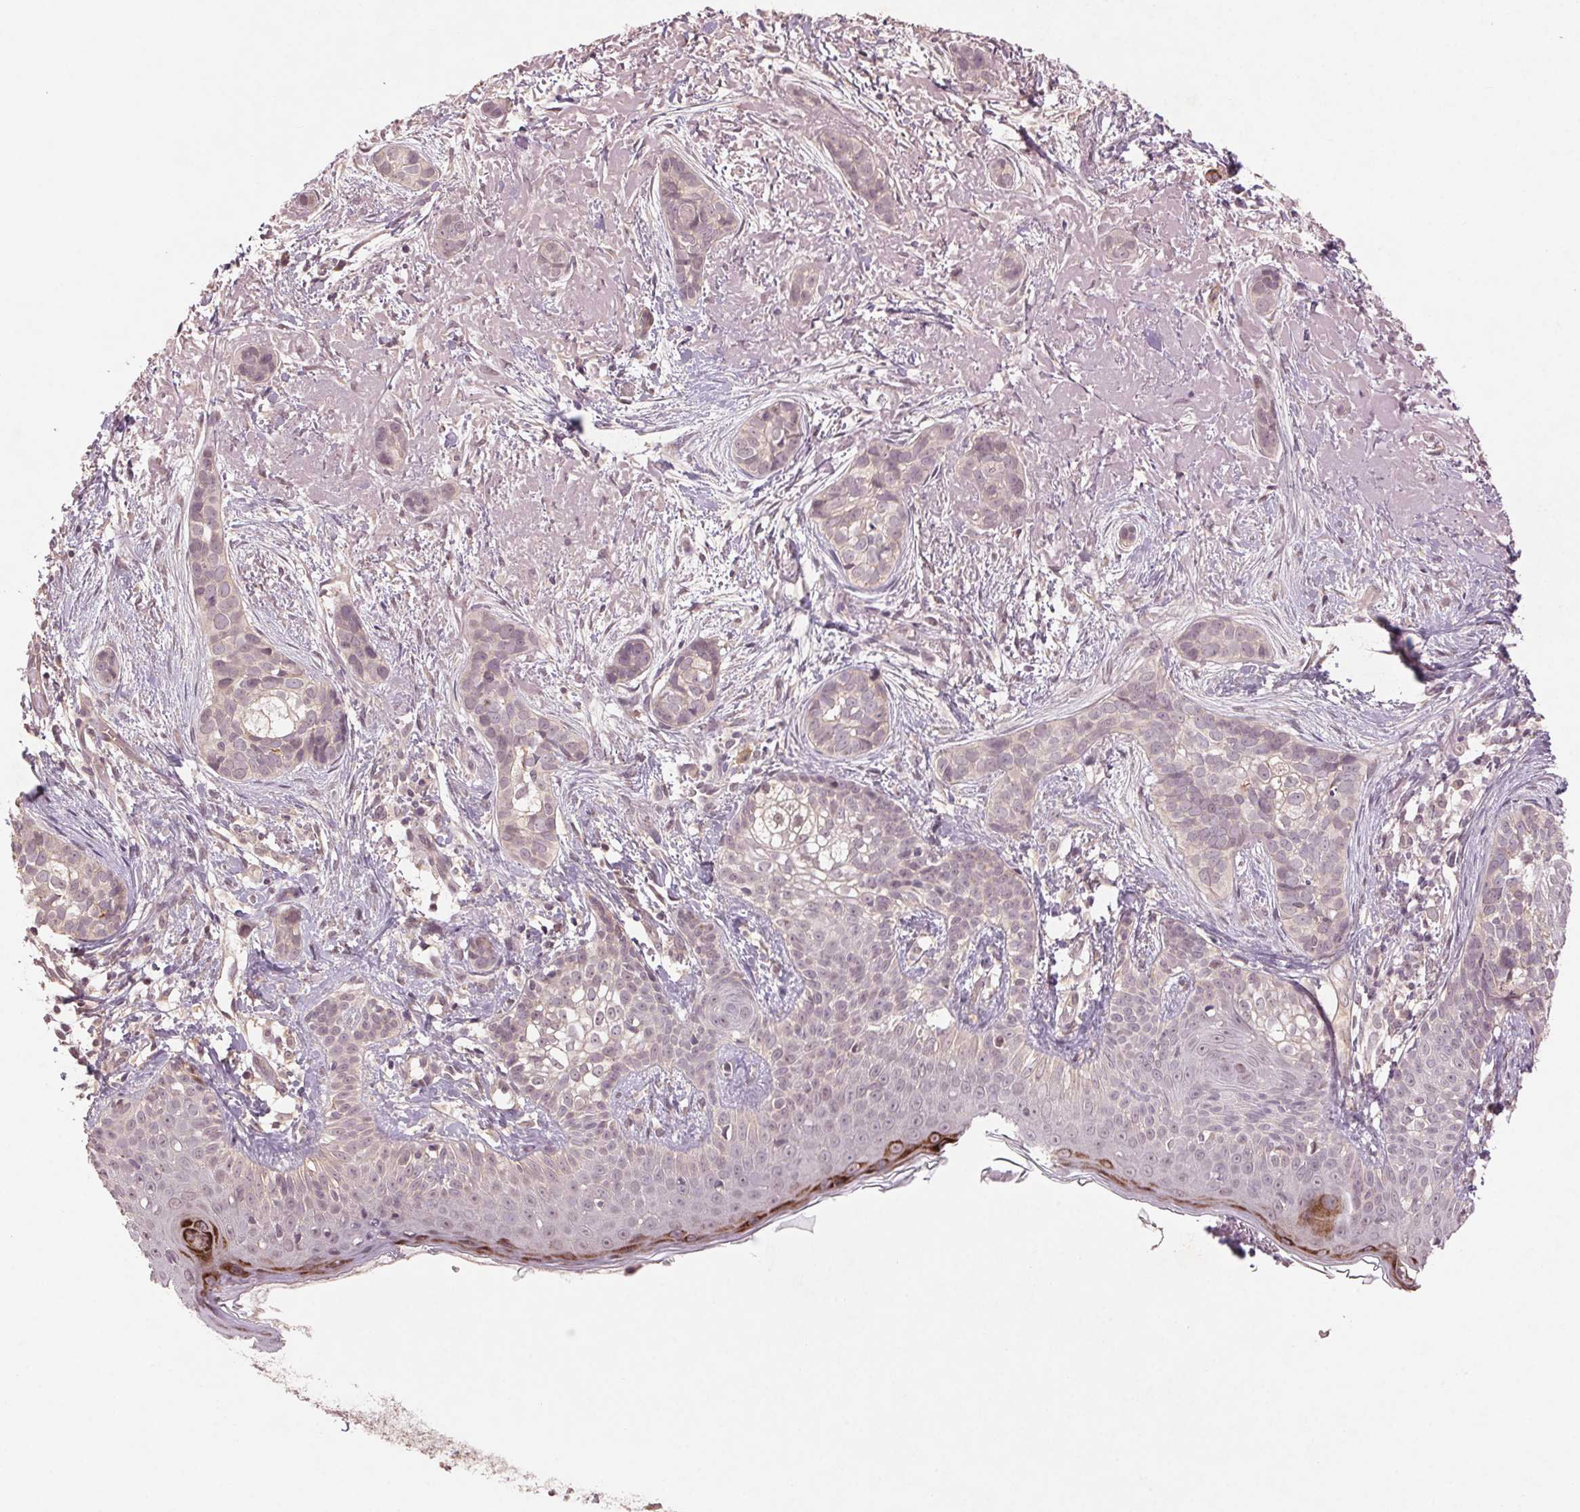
{"staining": {"intensity": "negative", "quantity": "none", "location": "none"}, "tissue": "skin cancer", "cell_type": "Tumor cells", "image_type": "cancer", "snomed": [{"axis": "morphology", "description": "Basal cell carcinoma"}, {"axis": "topography", "description": "Skin"}], "caption": "Skin cancer stained for a protein using immunohistochemistry (IHC) reveals no positivity tumor cells.", "gene": "SMLR1", "patient": {"sex": "male", "age": 87}}